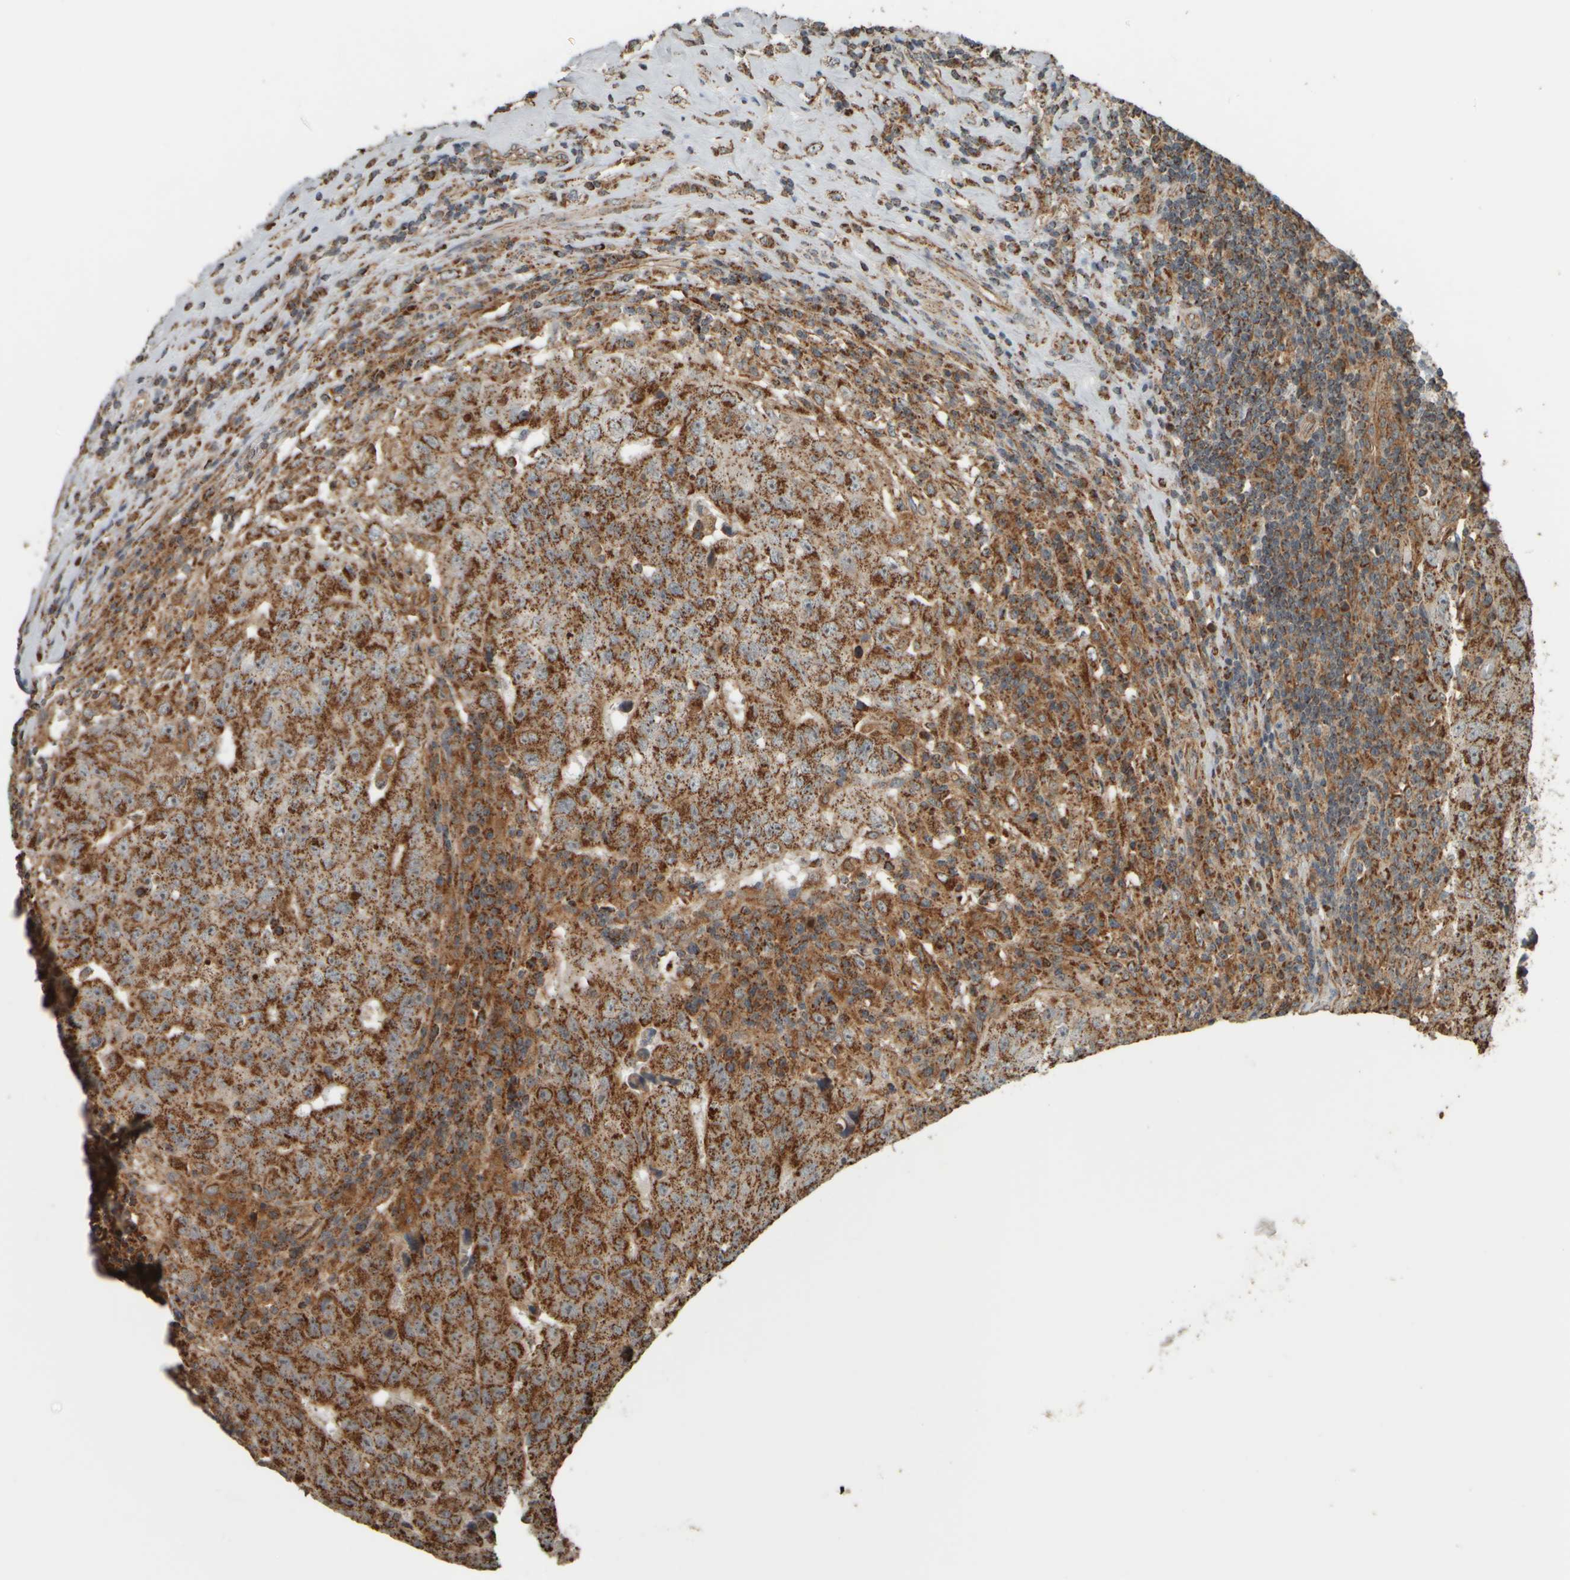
{"staining": {"intensity": "strong", "quantity": ">75%", "location": "cytoplasmic/membranous"}, "tissue": "testis cancer", "cell_type": "Tumor cells", "image_type": "cancer", "snomed": [{"axis": "morphology", "description": "Necrosis, NOS"}, {"axis": "morphology", "description": "Carcinoma, Embryonal, NOS"}, {"axis": "topography", "description": "Testis"}], "caption": "The micrograph exhibits staining of testis cancer, revealing strong cytoplasmic/membranous protein positivity (brown color) within tumor cells. The staining was performed using DAB (3,3'-diaminobenzidine), with brown indicating positive protein expression. Nuclei are stained blue with hematoxylin.", "gene": "APBB2", "patient": {"sex": "male", "age": 19}}